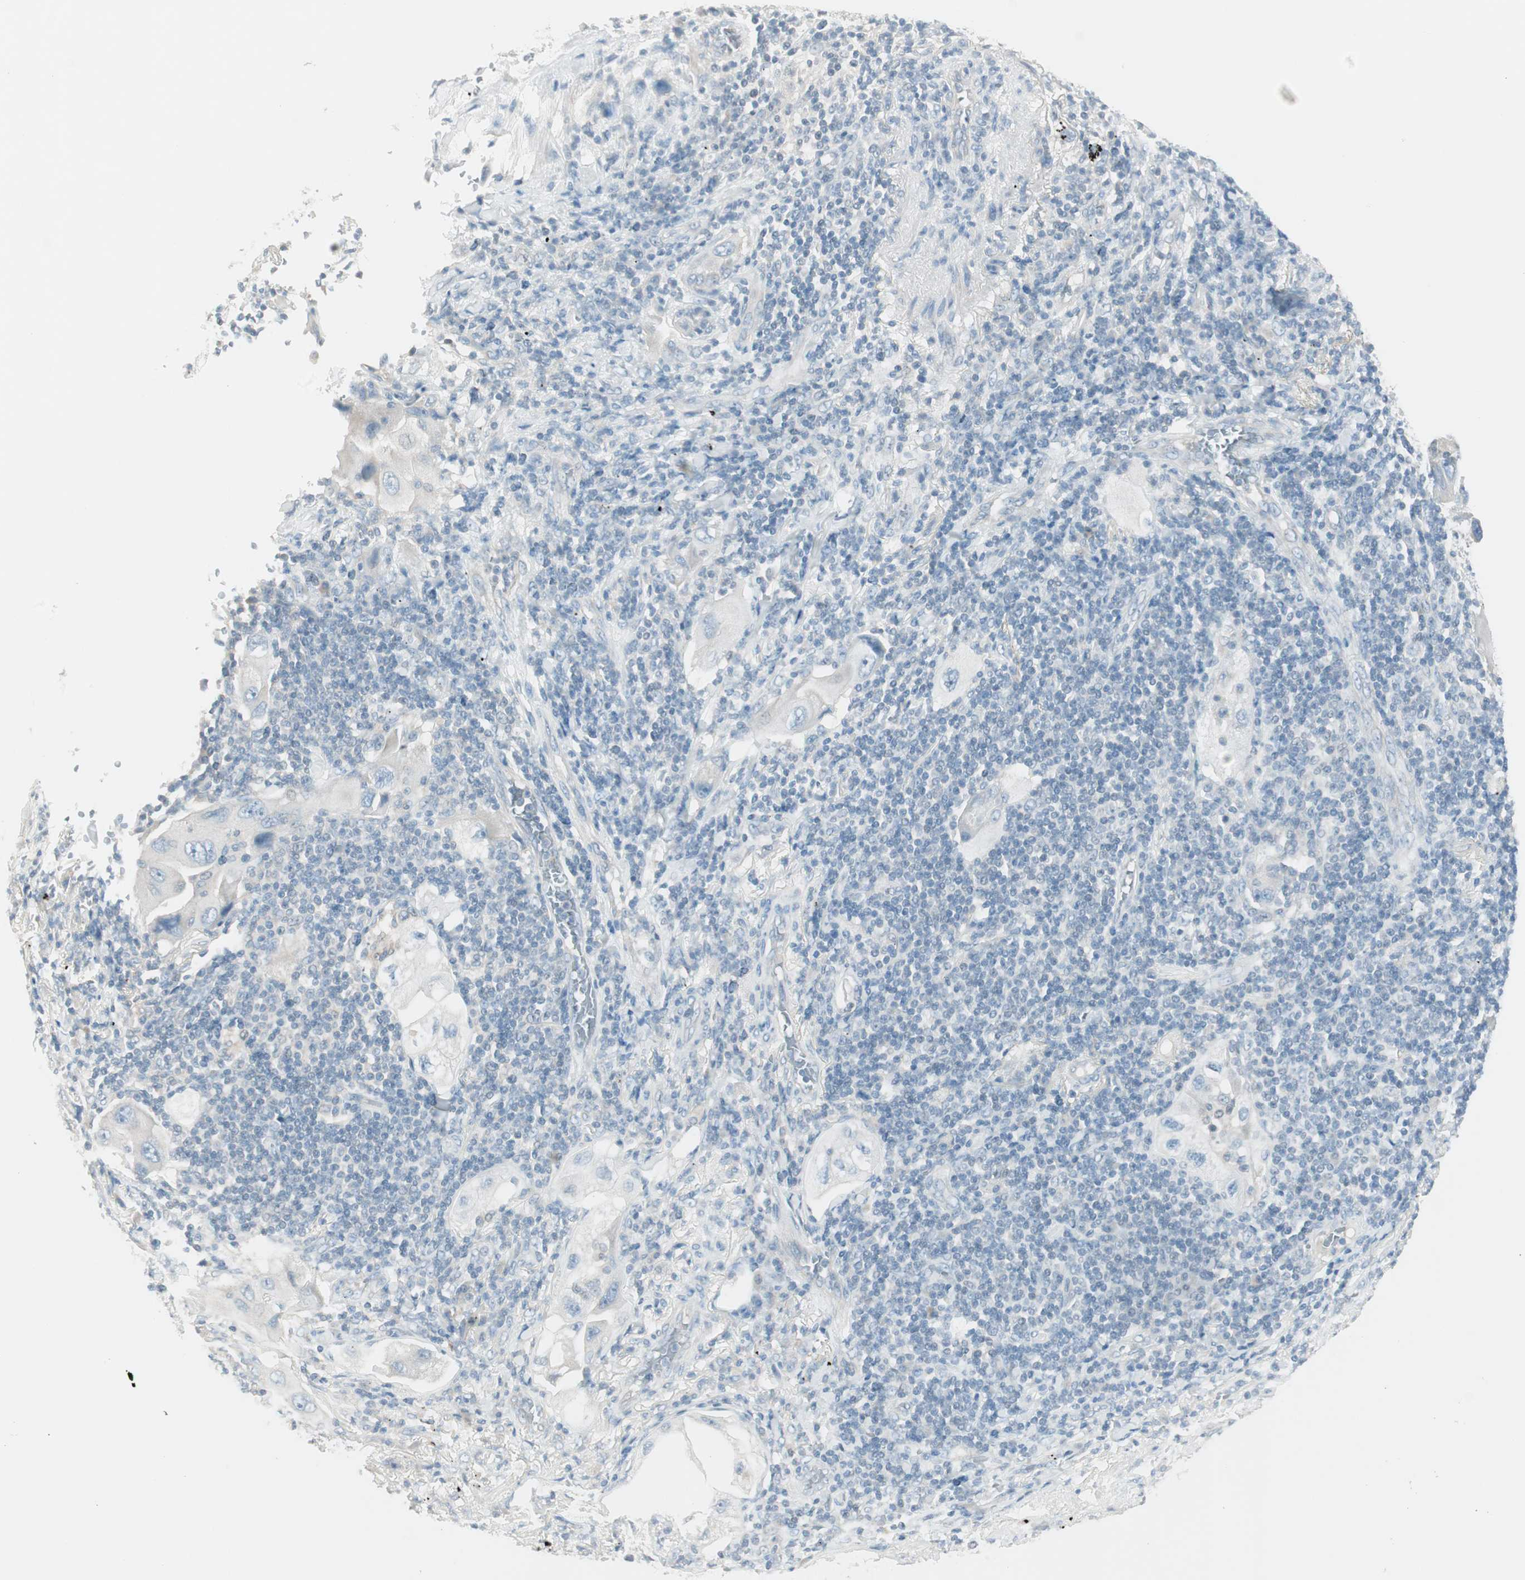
{"staining": {"intensity": "weak", "quantity": "25%-75%", "location": "cytoplasmic/membranous"}, "tissue": "lung cancer", "cell_type": "Tumor cells", "image_type": "cancer", "snomed": [{"axis": "morphology", "description": "Adenocarcinoma, NOS"}, {"axis": "topography", "description": "Lung"}], "caption": "Adenocarcinoma (lung) stained with immunohistochemistry (IHC) exhibits weak cytoplasmic/membranous expression in about 25%-75% of tumor cells. (DAB (3,3'-diaminobenzidine) = brown stain, brightfield microscopy at high magnification).", "gene": "ITLN2", "patient": {"sex": "female", "age": 65}}